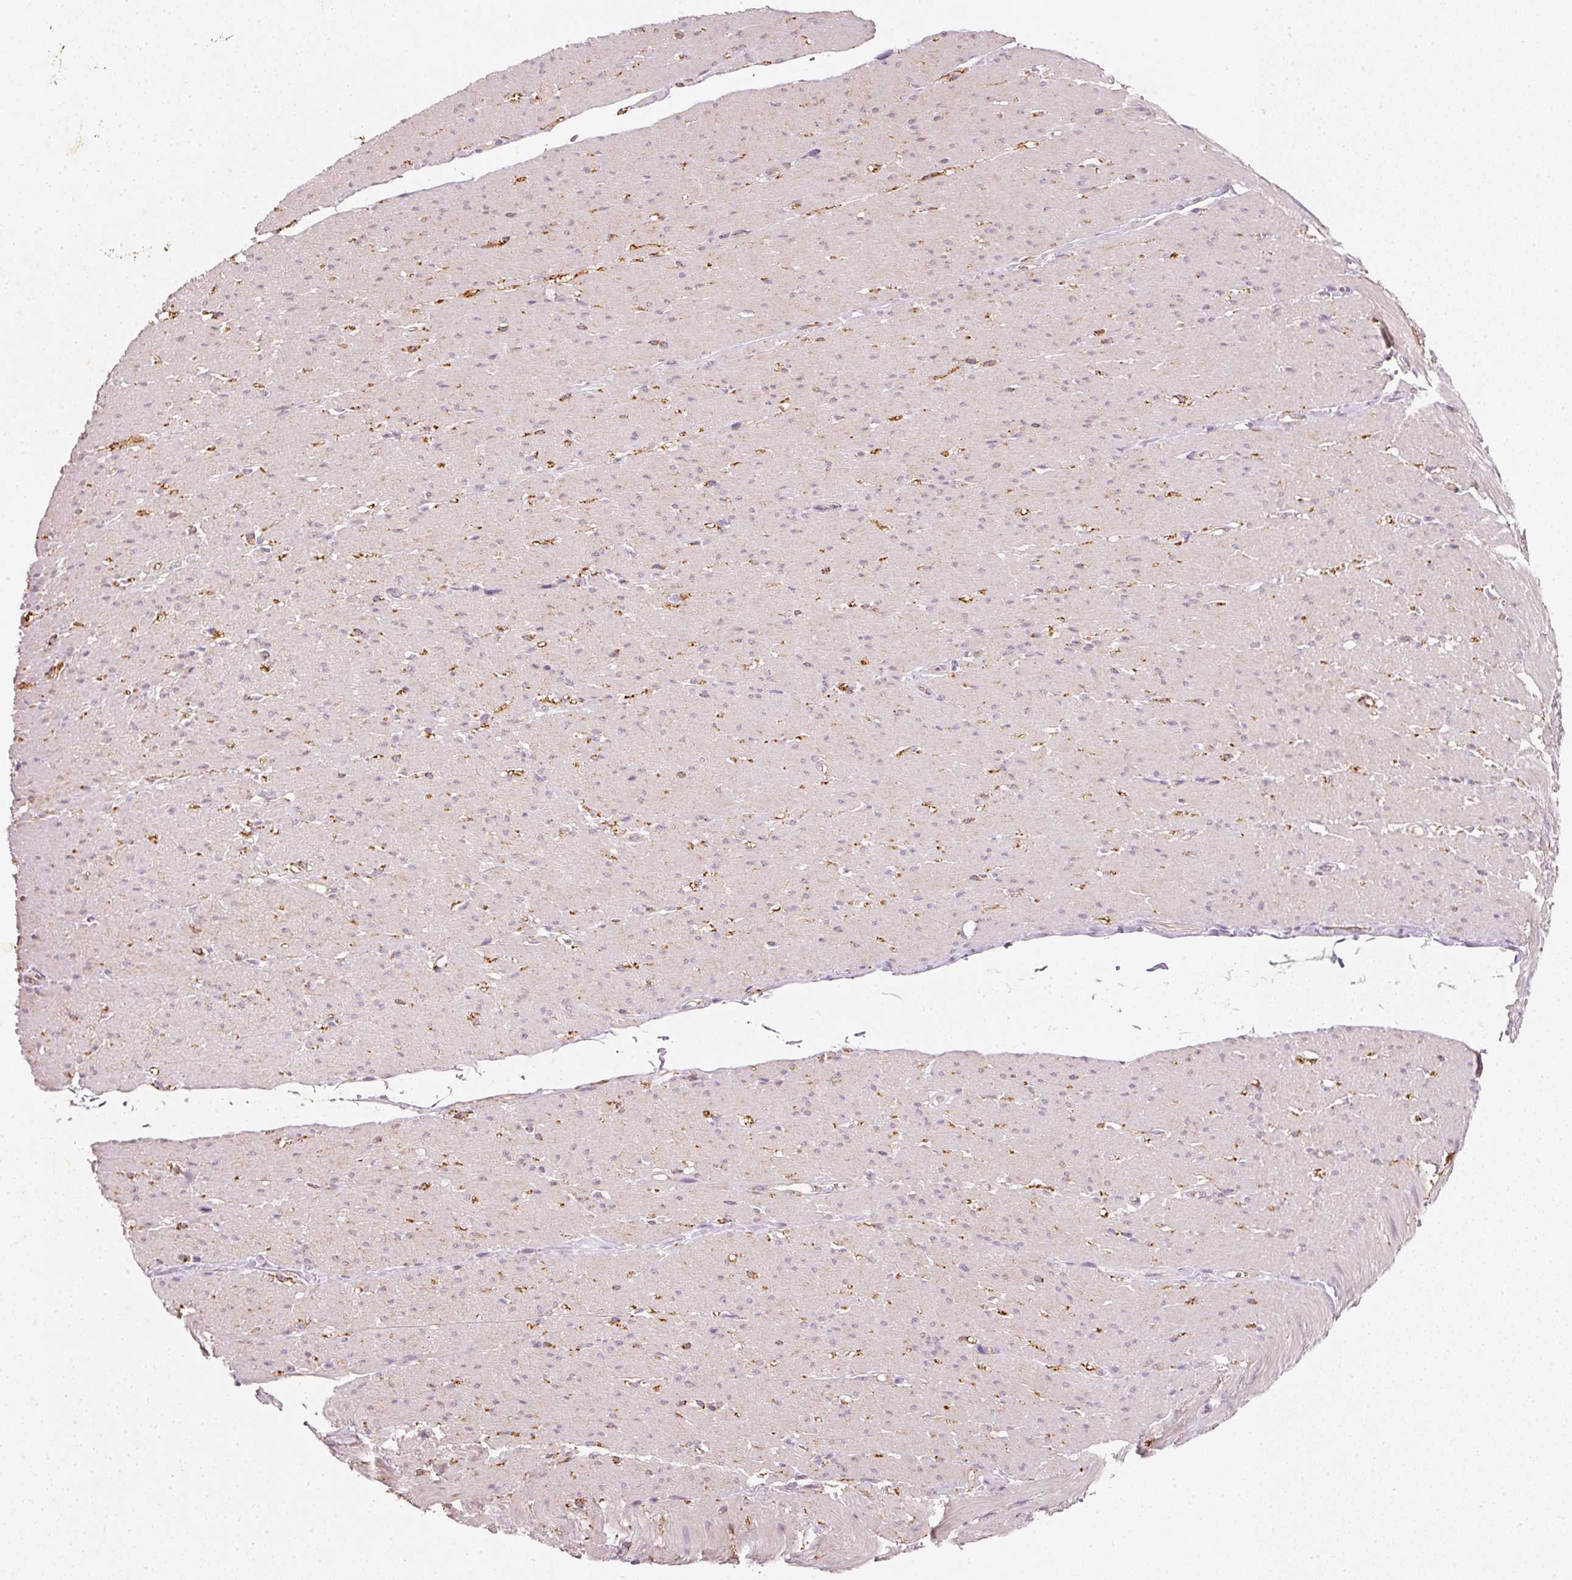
{"staining": {"intensity": "negative", "quantity": "none", "location": "none"}, "tissue": "smooth muscle", "cell_type": "Smooth muscle cells", "image_type": "normal", "snomed": [{"axis": "morphology", "description": "Normal tissue, NOS"}, {"axis": "topography", "description": "Smooth muscle"}, {"axis": "topography", "description": "Rectum"}], "caption": "IHC histopathology image of benign smooth muscle stained for a protein (brown), which shows no positivity in smooth muscle cells.", "gene": "RGL2", "patient": {"sex": "male", "age": 53}}